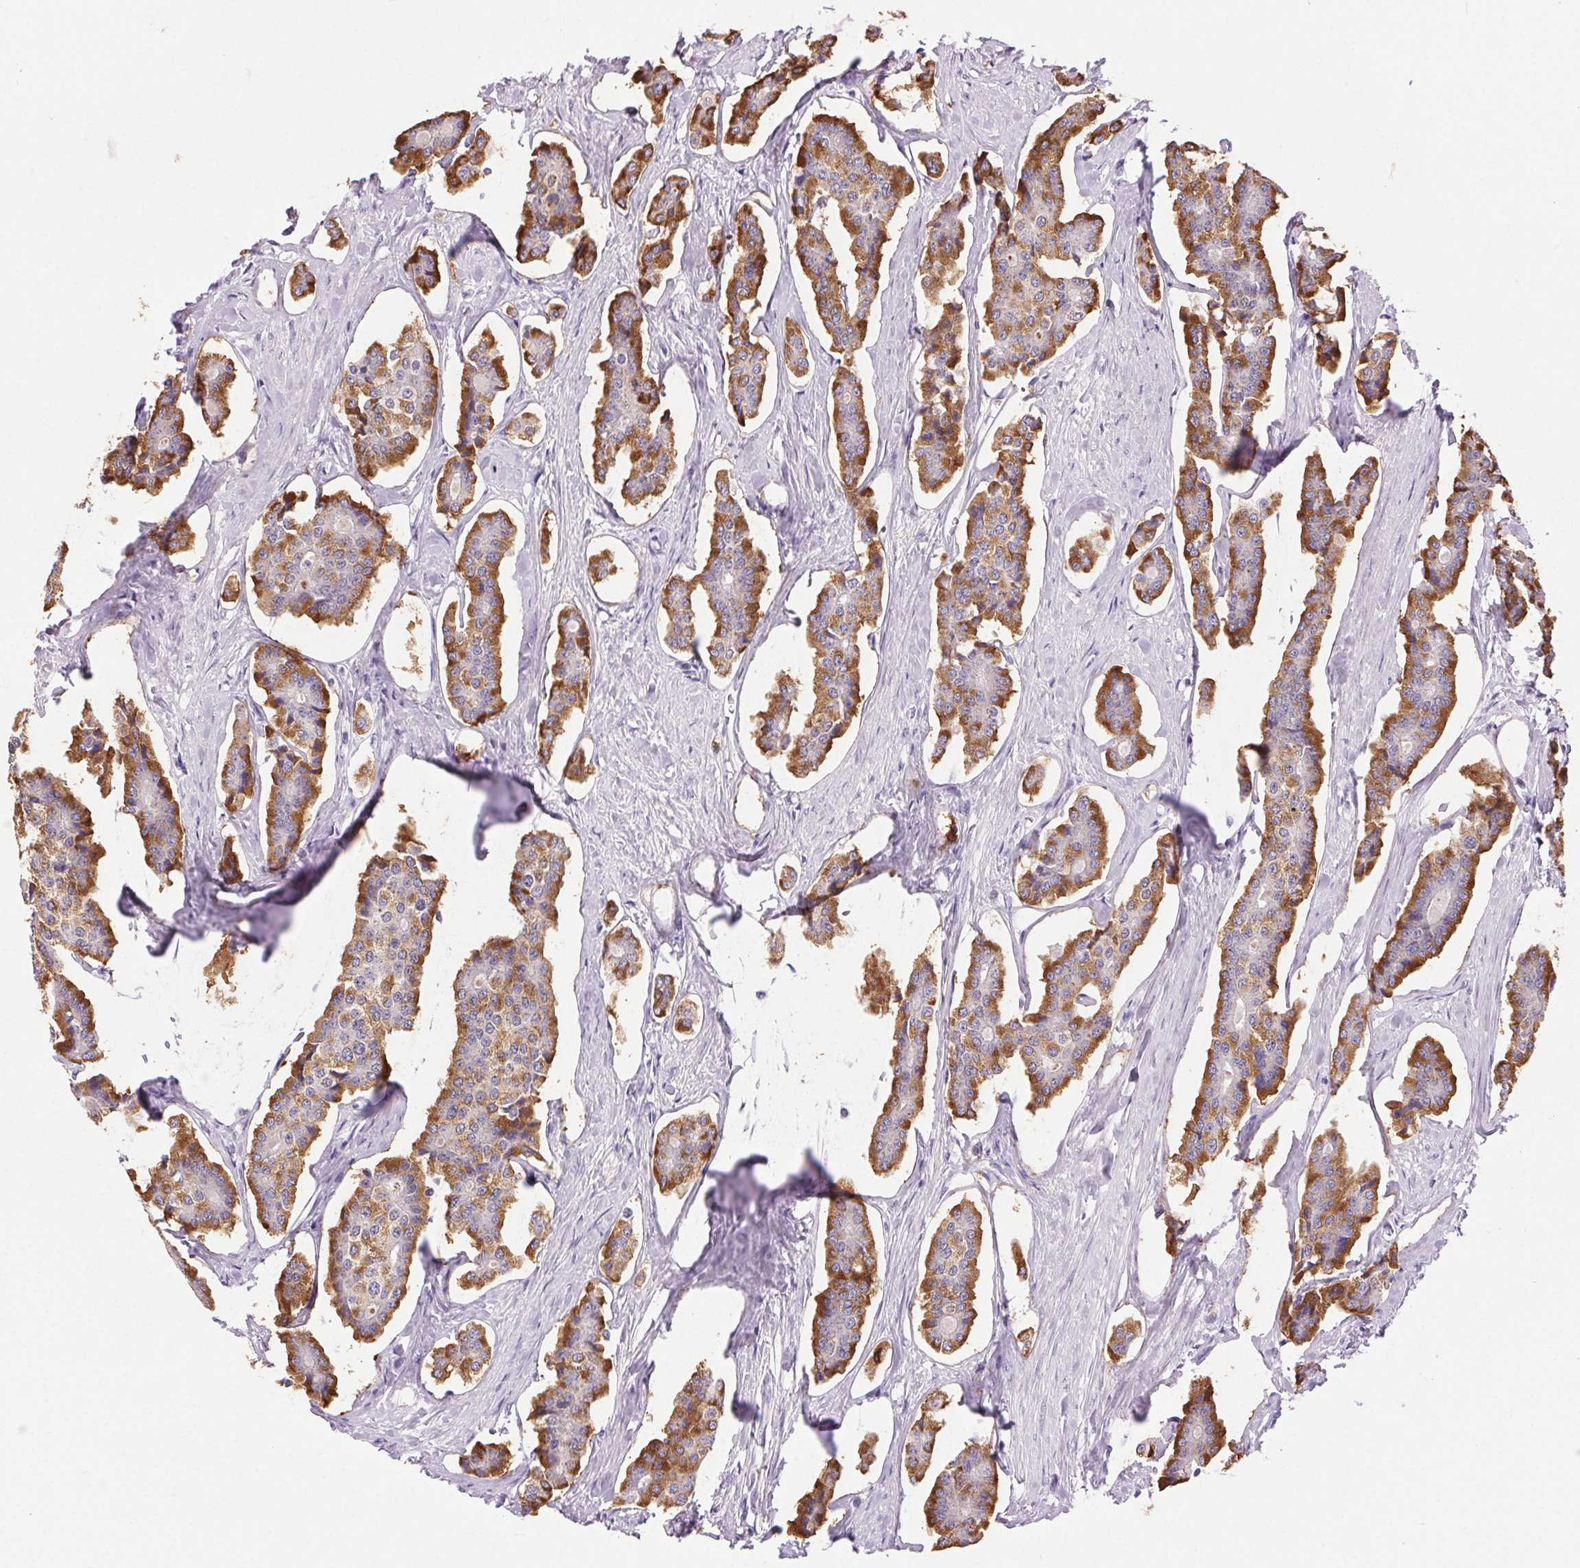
{"staining": {"intensity": "strong", "quantity": "25%-75%", "location": "cytoplasmic/membranous"}, "tissue": "carcinoid", "cell_type": "Tumor cells", "image_type": "cancer", "snomed": [{"axis": "morphology", "description": "Carcinoid, malignant, NOS"}, {"axis": "topography", "description": "Small intestine"}], "caption": "Tumor cells demonstrate high levels of strong cytoplasmic/membranous expression in approximately 25%-75% of cells in carcinoid.", "gene": "SYT11", "patient": {"sex": "female", "age": 65}}